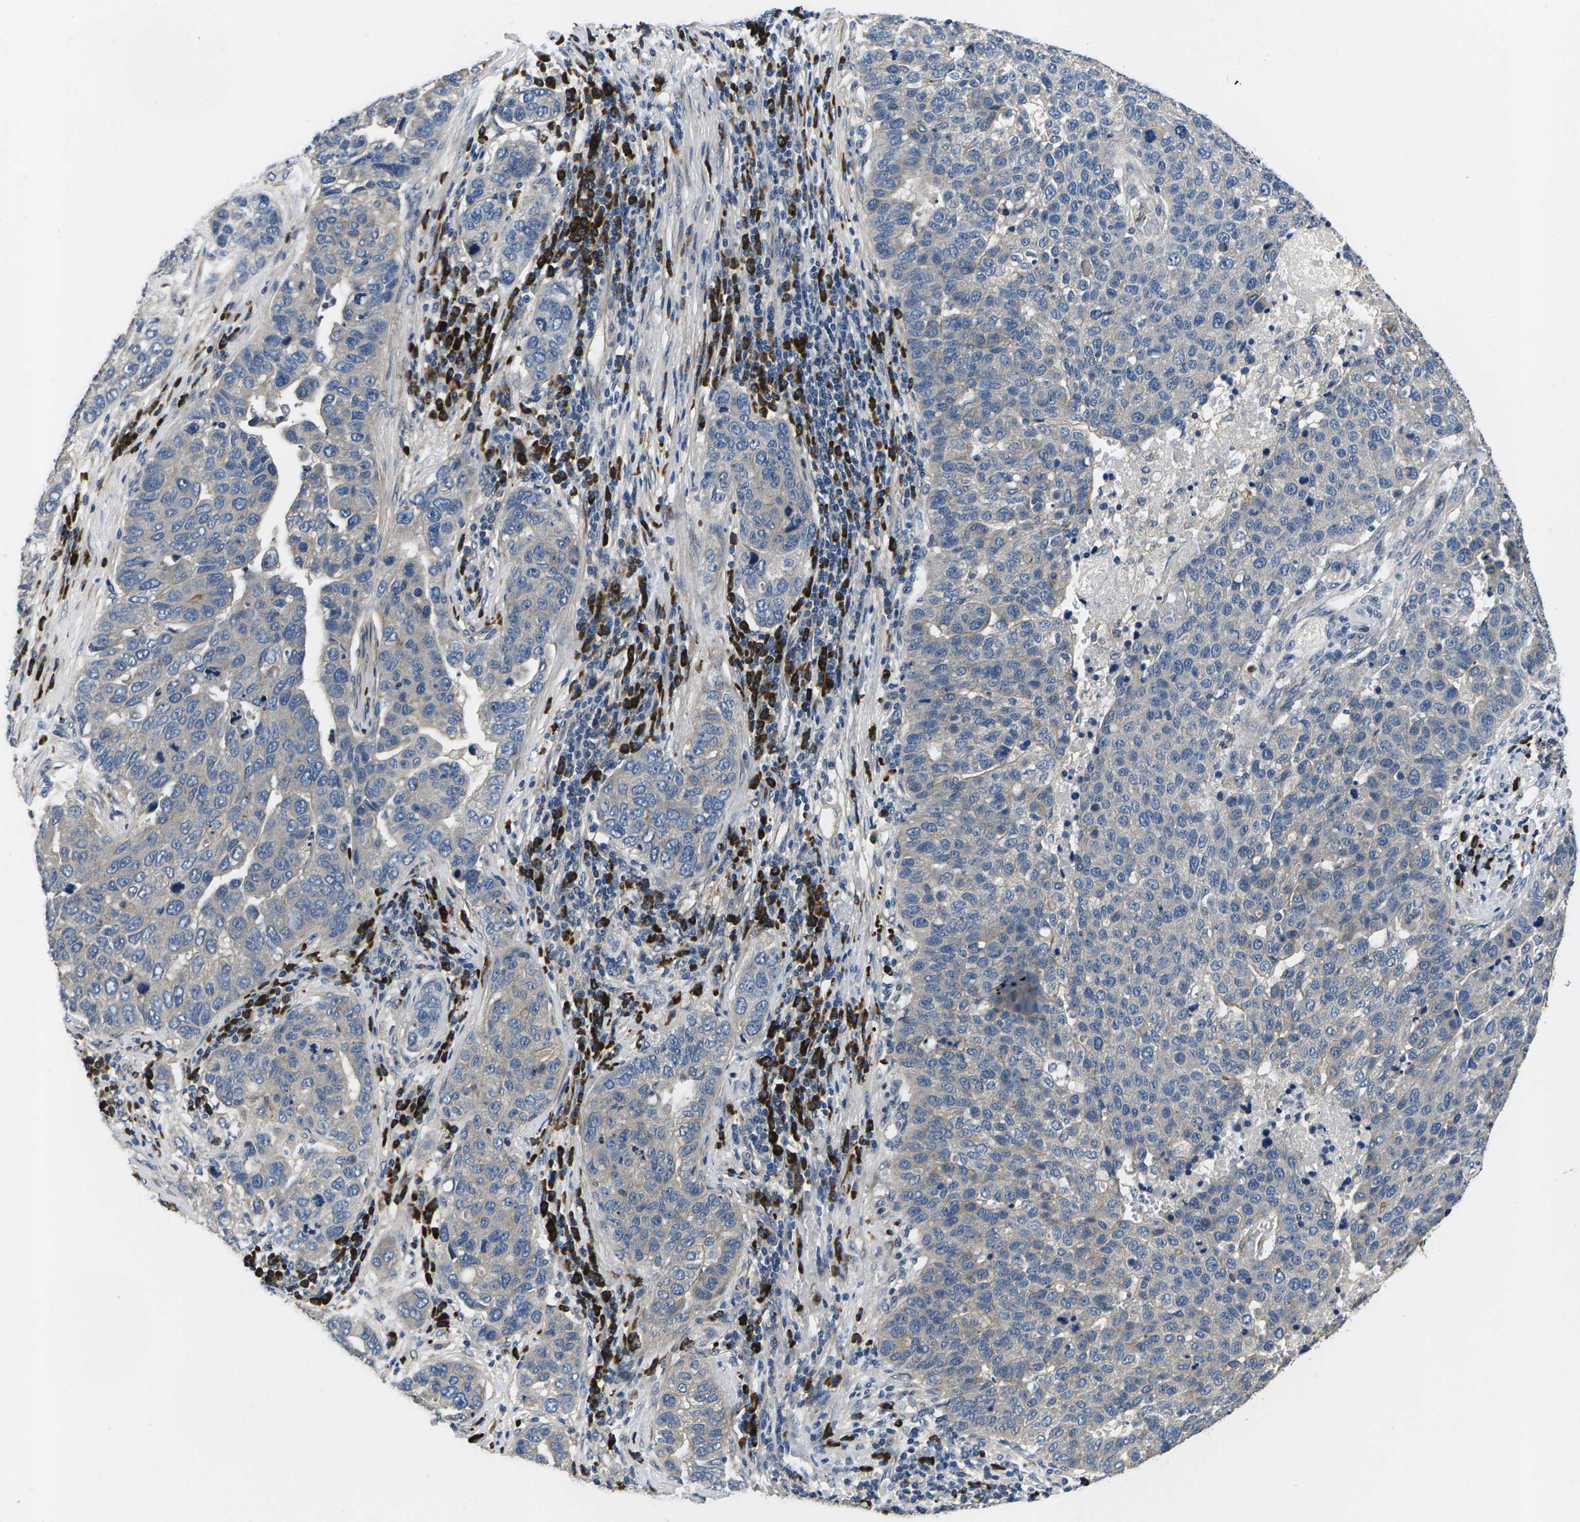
{"staining": {"intensity": "moderate", "quantity": "25%-75%", "location": "cytoplasmic/membranous"}, "tissue": "pancreatic cancer", "cell_type": "Tumor cells", "image_type": "cancer", "snomed": [{"axis": "morphology", "description": "Adenocarcinoma, NOS"}, {"axis": "topography", "description": "Pancreas"}], "caption": "There is medium levels of moderate cytoplasmic/membranous expression in tumor cells of pancreatic cancer (adenocarcinoma), as demonstrated by immunohistochemical staining (brown color).", "gene": "PLCE1", "patient": {"sex": "female", "age": 61}}